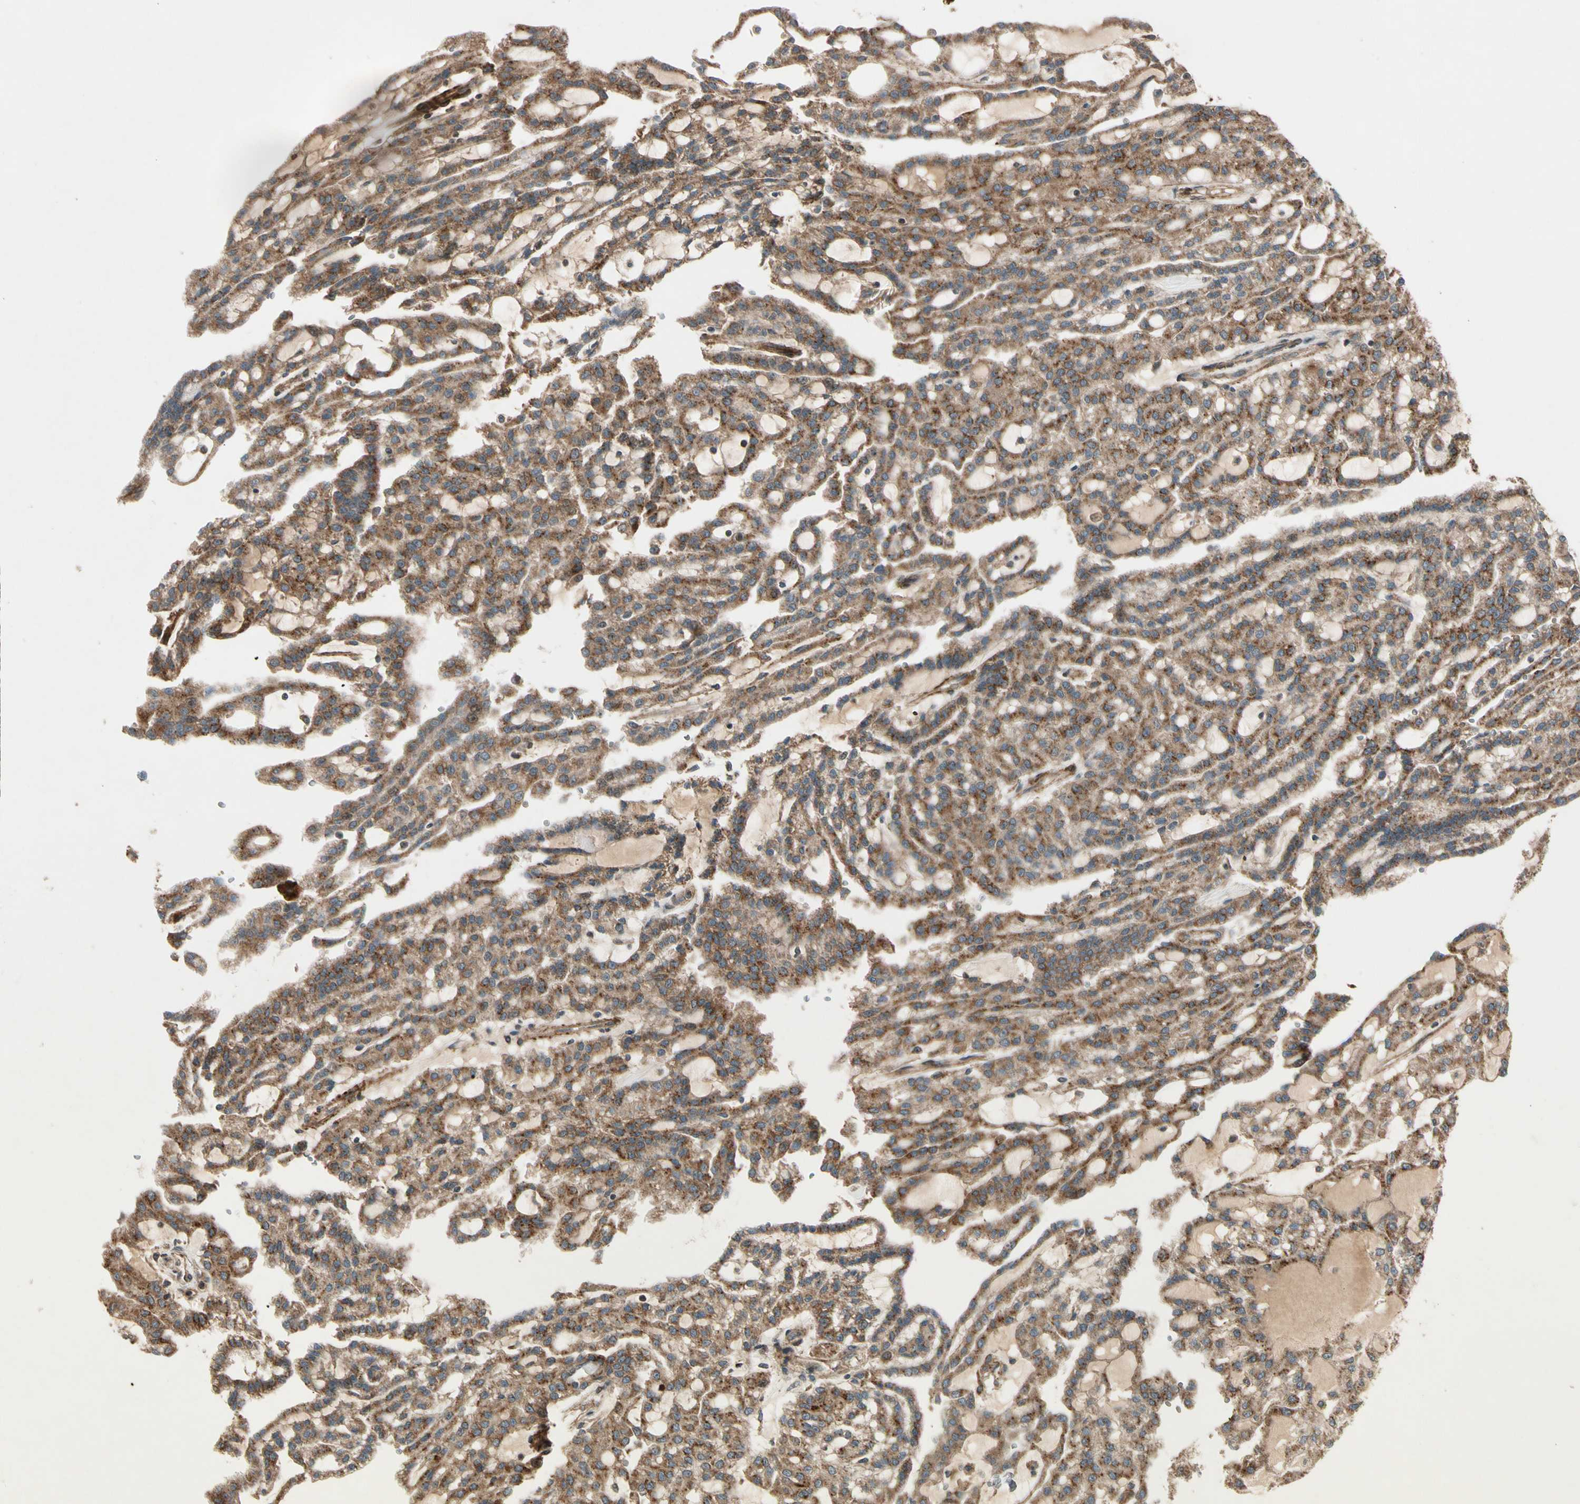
{"staining": {"intensity": "moderate", "quantity": ">75%", "location": "cytoplasmic/membranous"}, "tissue": "renal cancer", "cell_type": "Tumor cells", "image_type": "cancer", "snomed": [{"axis": "morphology", "description": "Adenocarcinoma, NOS"}, {"axis": "topography", "description": "Kidney"}], "caption": "Immunohistochemistry (IHC) of human renal adenocarcinoma exhibits medium levels of moderate cytoplasmic/membranous expression in about >75% of tumor cells.", "gene": "GCK", "patient": {"sex": "male", "age": 63}}